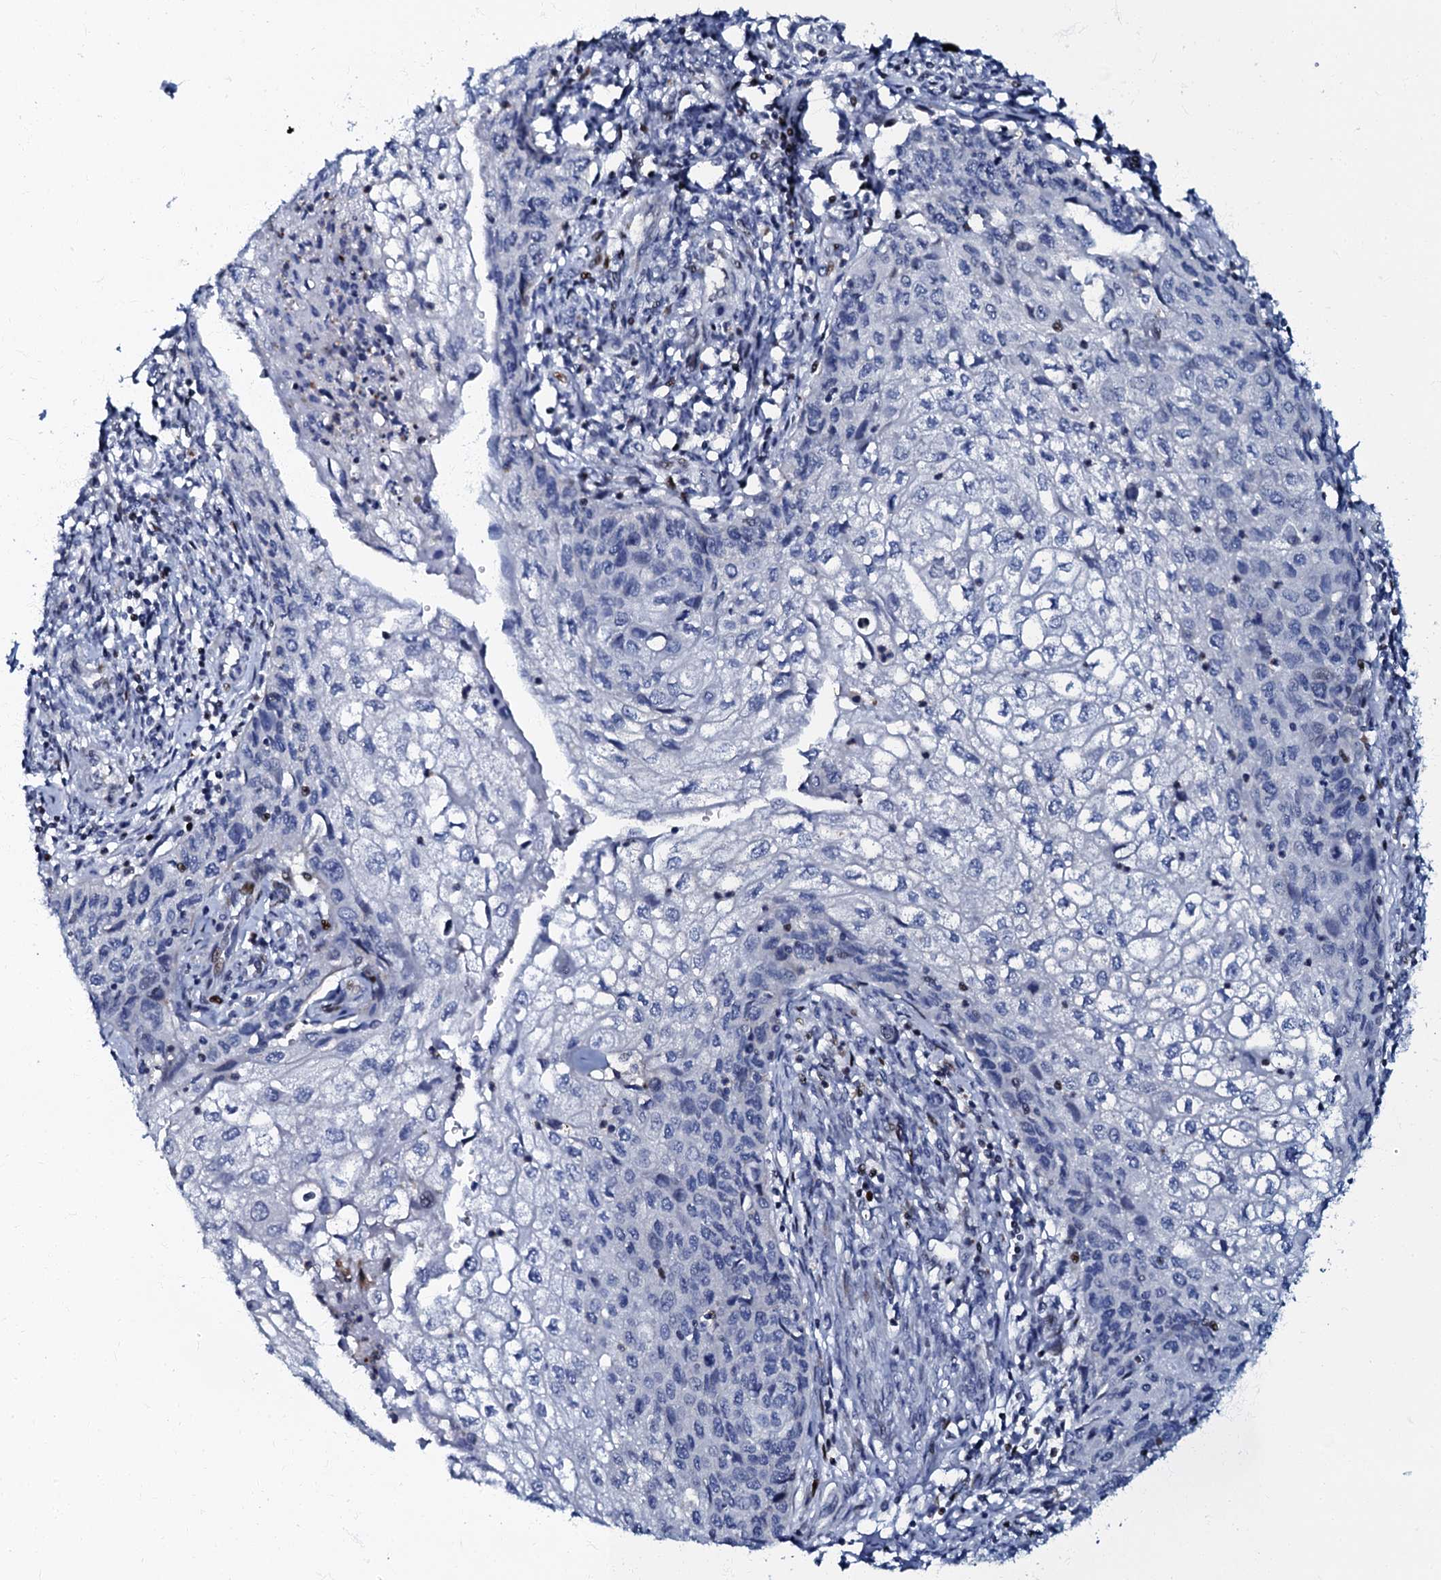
{"staining": {"intensity": "negative", "quantity": "none", "location": "none"}, "tissue": "cervical cancer", "cell_type": "Tumor cells", "image_type": "cancer", "snomed": [{"axis": "morphology", "description": "Squamous cell carcinoma, NOS"}, {"axis": "topography", "description": "Cervix"}], "caption": "Tumor cells show no significant staining in cervical cancer. The staining was performed using DAB to visualize the protein expression in brown, while the nuclei were stained in blue with hematoxylin (Magnification: 20x).", "gene": "MFSD5", "patient": {"sex": "female", "age": 67}}